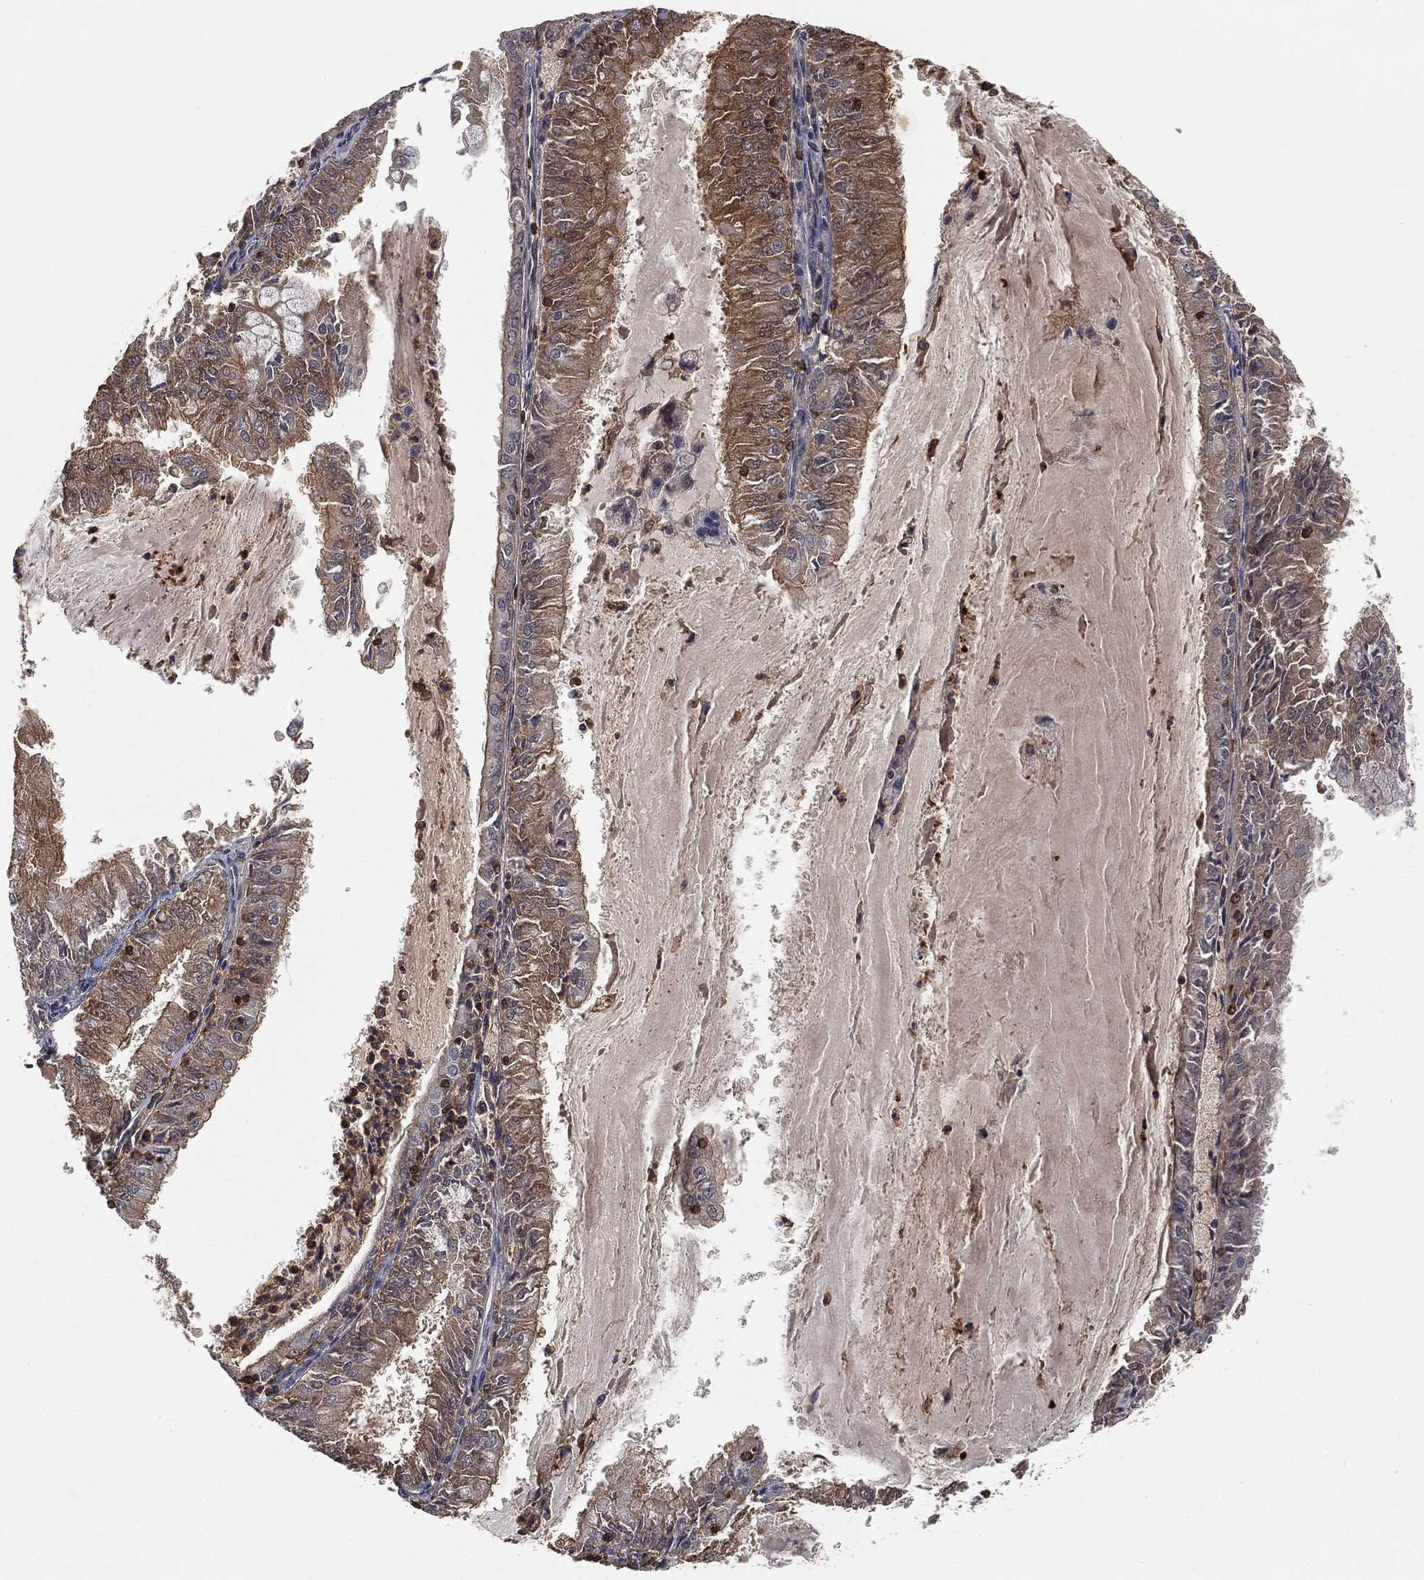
{"staining": {"intensity": "moderate", "quantity": "<25%", "location": "cytoplasmic/membranous"}, "tissue": "endometrial cancer", "cell_type": "Tumor cells", "image_type": "cancer", "snomed": [{"axis": "morphology", "description": "Adenocarcinoma, NOS"}, {"axis": "topography", "description": "Endometrium"}], "caption": "There is low levels of moderate cytoplasmic/membranous expression in tumor cells of endometrial cancer (adenocarcinoma), as demonstrated by immunohistochemical staining (brown color).", "gene": "CRYL1", "patient": {"sex": "female", "age": 57}}